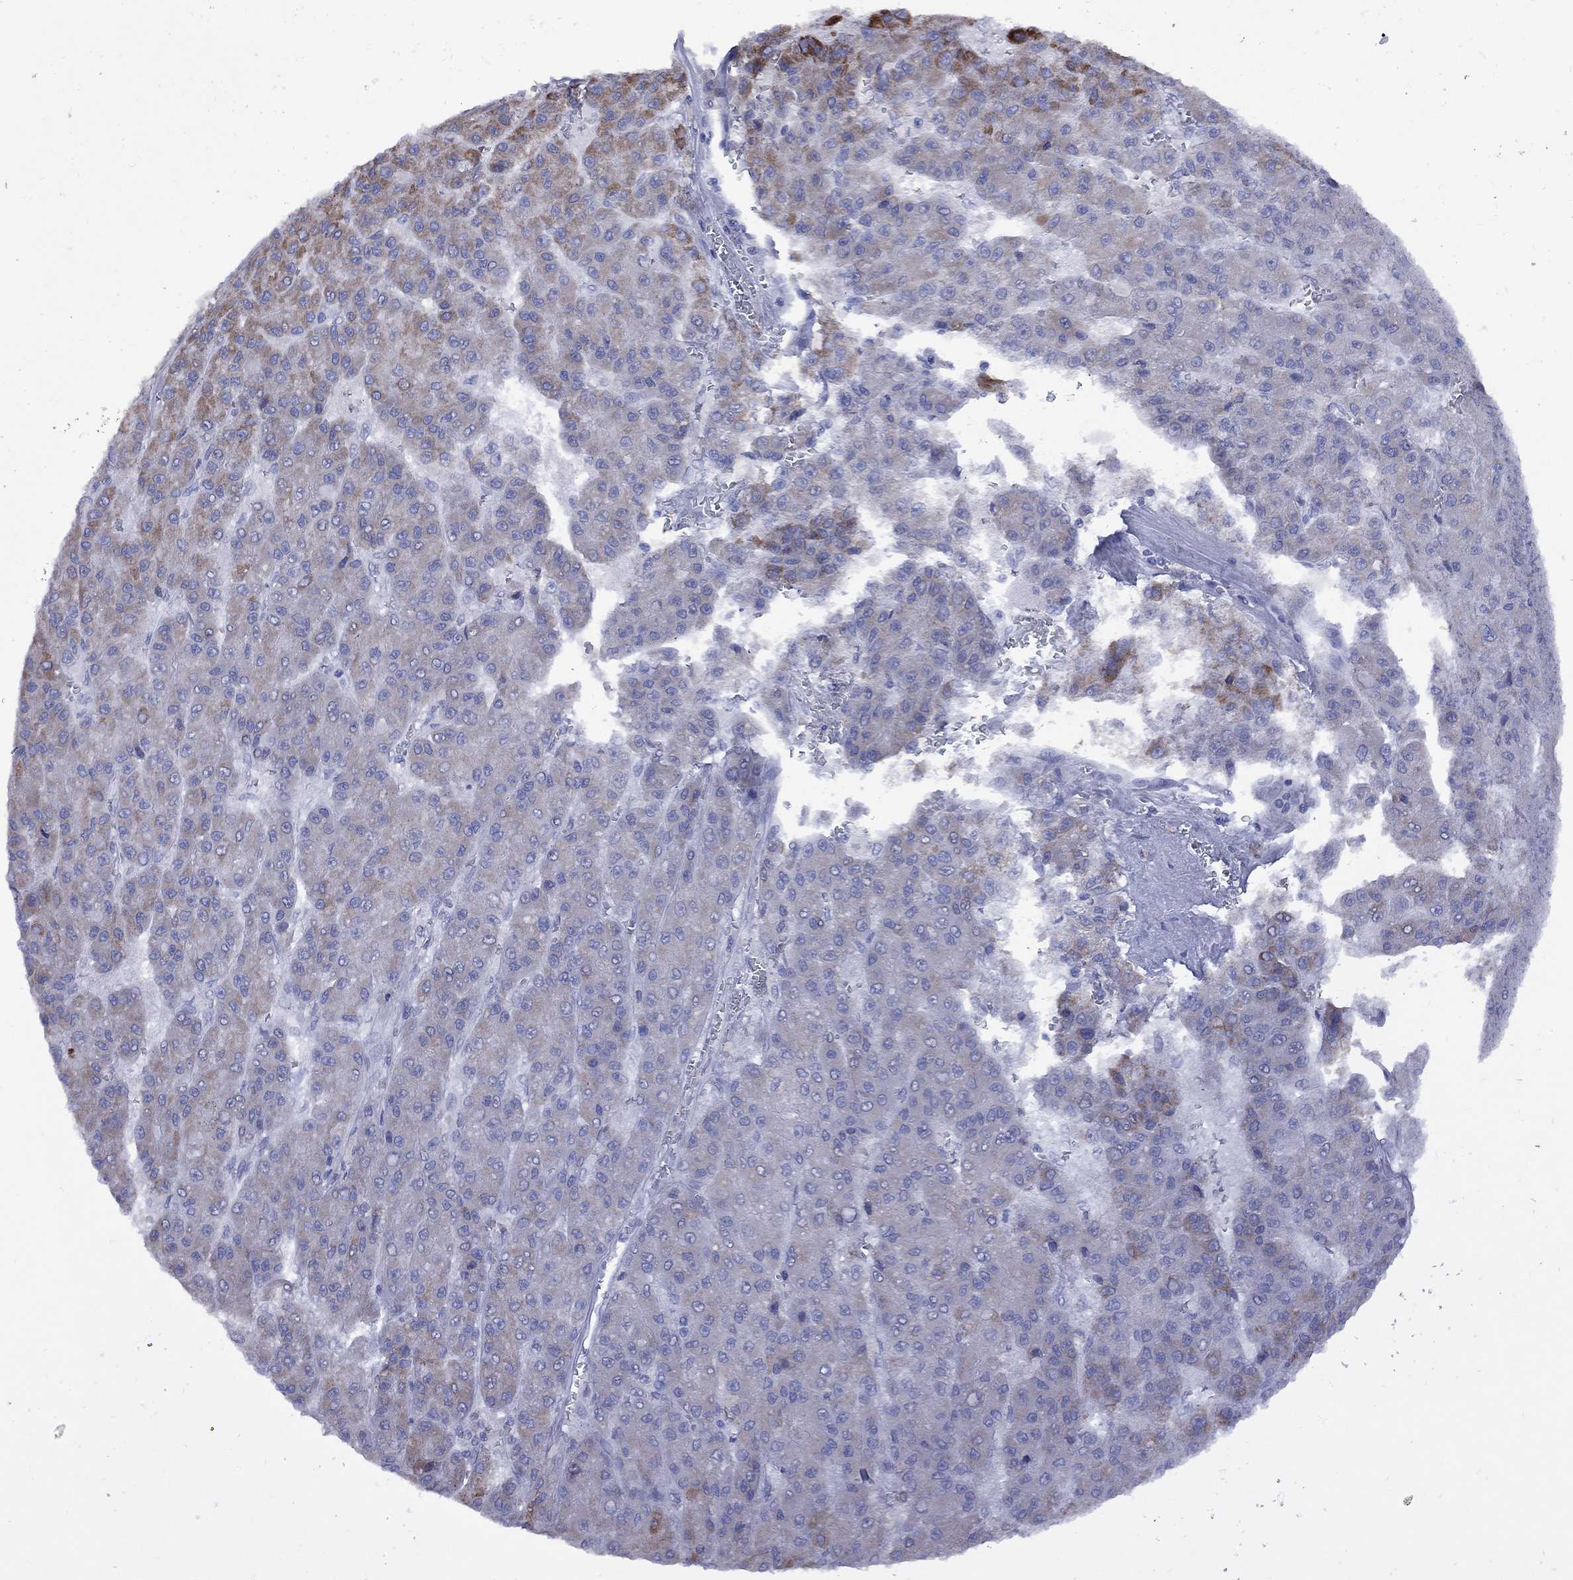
{"staining": {"intensity": "strong", "quantity": "<25%", "location": "cytoplasmic/membranous"}, "tissue": "liver cancer", "cell_type": "Tumor cells", "image_type": "cancer", "snomed": [{"axis": "morphology", "description": "Carcinoma, Hepatocellular, NOS"}, {"axis": "topography", "description": "Liver"}], "caption": "IHC of human liver hepatocellular carcinoma reveals medium levels of strong cytoplasmic/membranous staining in about <25% of tumor cells. (DAB IHC, brown staining for protein, blue staining for nuclei).", "gene": "SESTD1", "patient": {"sex": "male", "age": 70}}